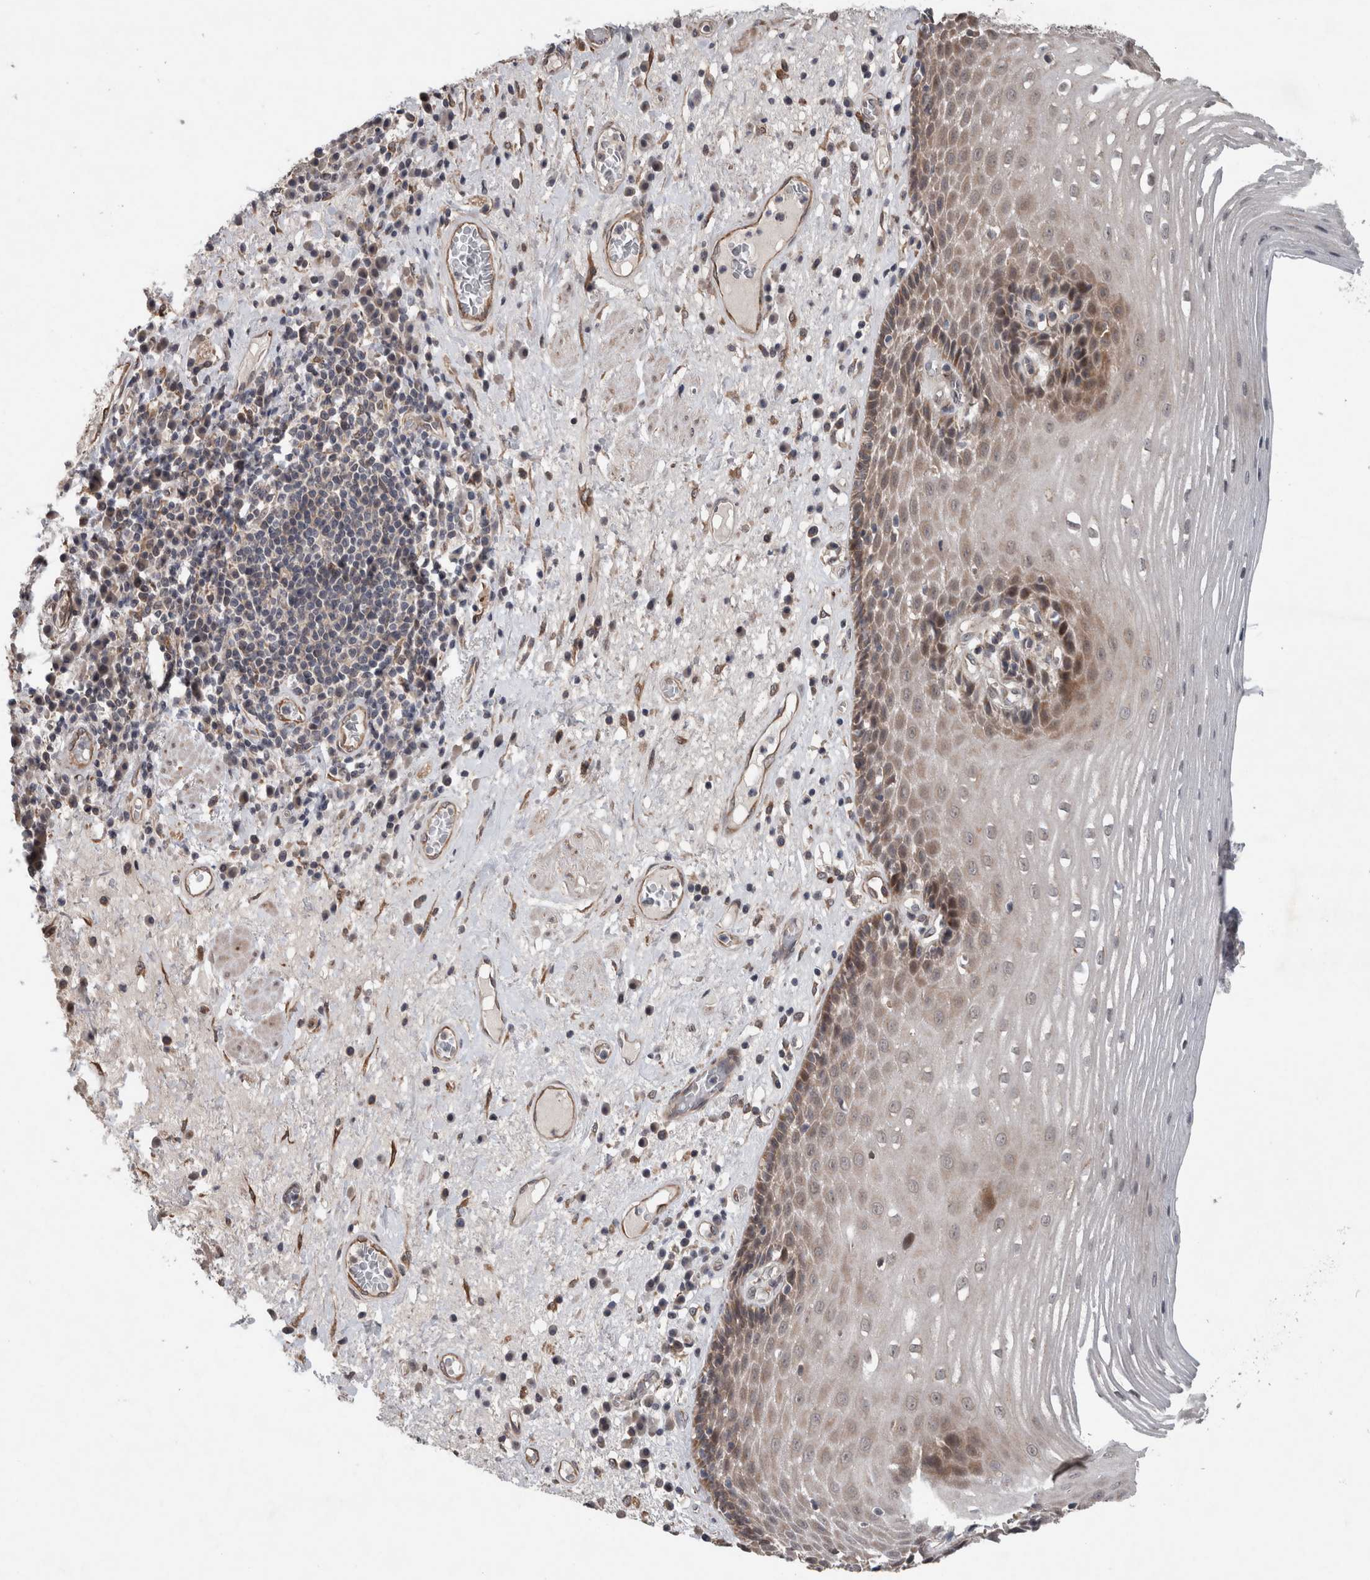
{"staining": {"intensity": "moderate", "quantity": "25%-75%", "location": "cytoplasmic/membranous"}, "tissue": "esophagus", "cell_type": "Squamous epithelial cells", "image_type": "normal", "snomed": [{"axis": "morphology", "description": "Normal tissue, NOS"}, {"axis": "morphology", "description": "Adenocarcinoma, NOS"}, {"axis": "topography", "description": "Esophagus"}], "caption": "Protein expression analysis of benign esophagus displays moderate cytoplasmic/membranous expression in about 25%-75% of squamous epithelial cells. (DAB = brown stain, brightfield microscopy at high magnification).", "gene": "GIMAP6", "patient": {"sex": "male", "age": 62}}